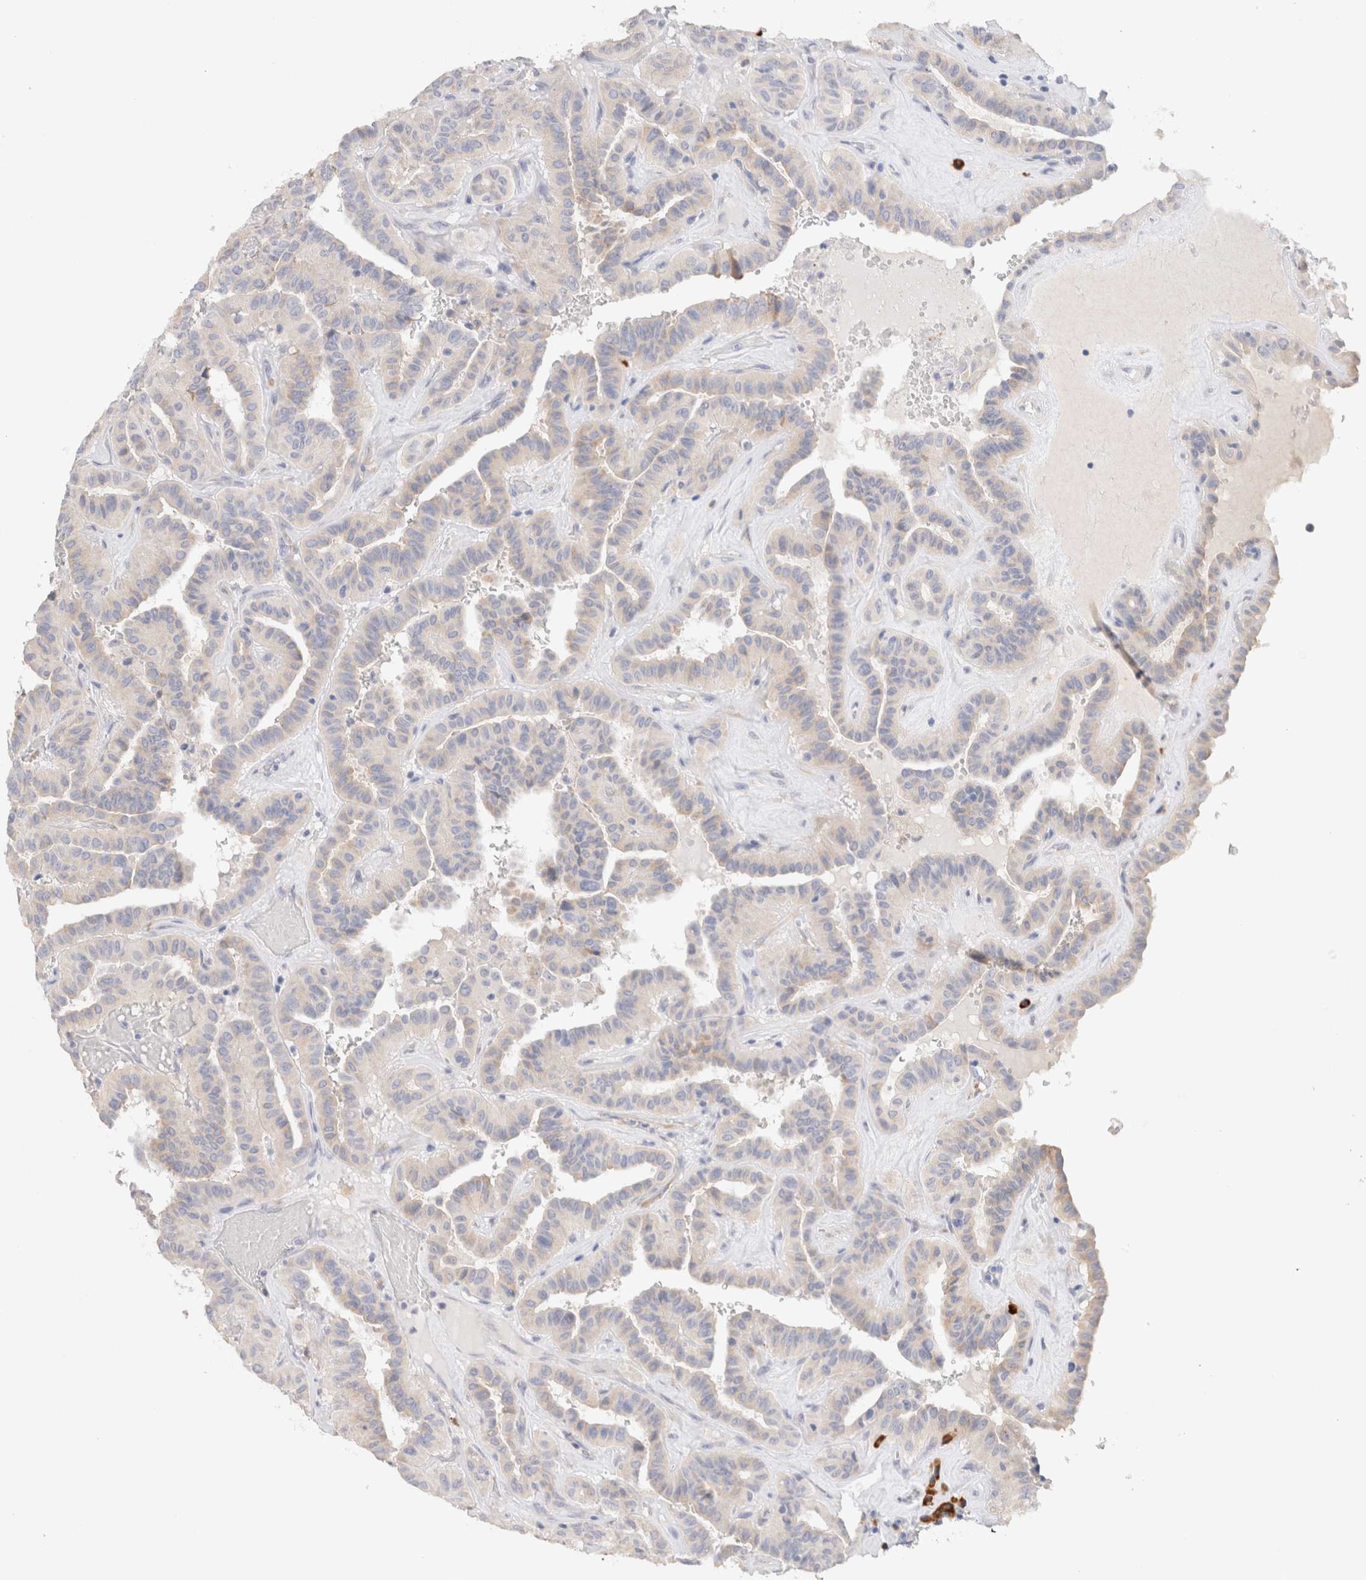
{"staining": {"intensity": "negative", "quantity": "none", "location": "none"}, "tissue": "thyroid cancer", "cell_type": "Tumor cells", "image_type": "cancer", "snomed": [{"axis": "morphology", "description": "Papillary adenocarcinoma, NOS"}, {"axis": "topography", "description": "Thyroid gland"}], "caption": "An image of thyroid cancer stained for a protein demonstrates no brown staining in tumor cells.", "gene": "GADD45G", "patient": {"sex": "male", "age": 77}}